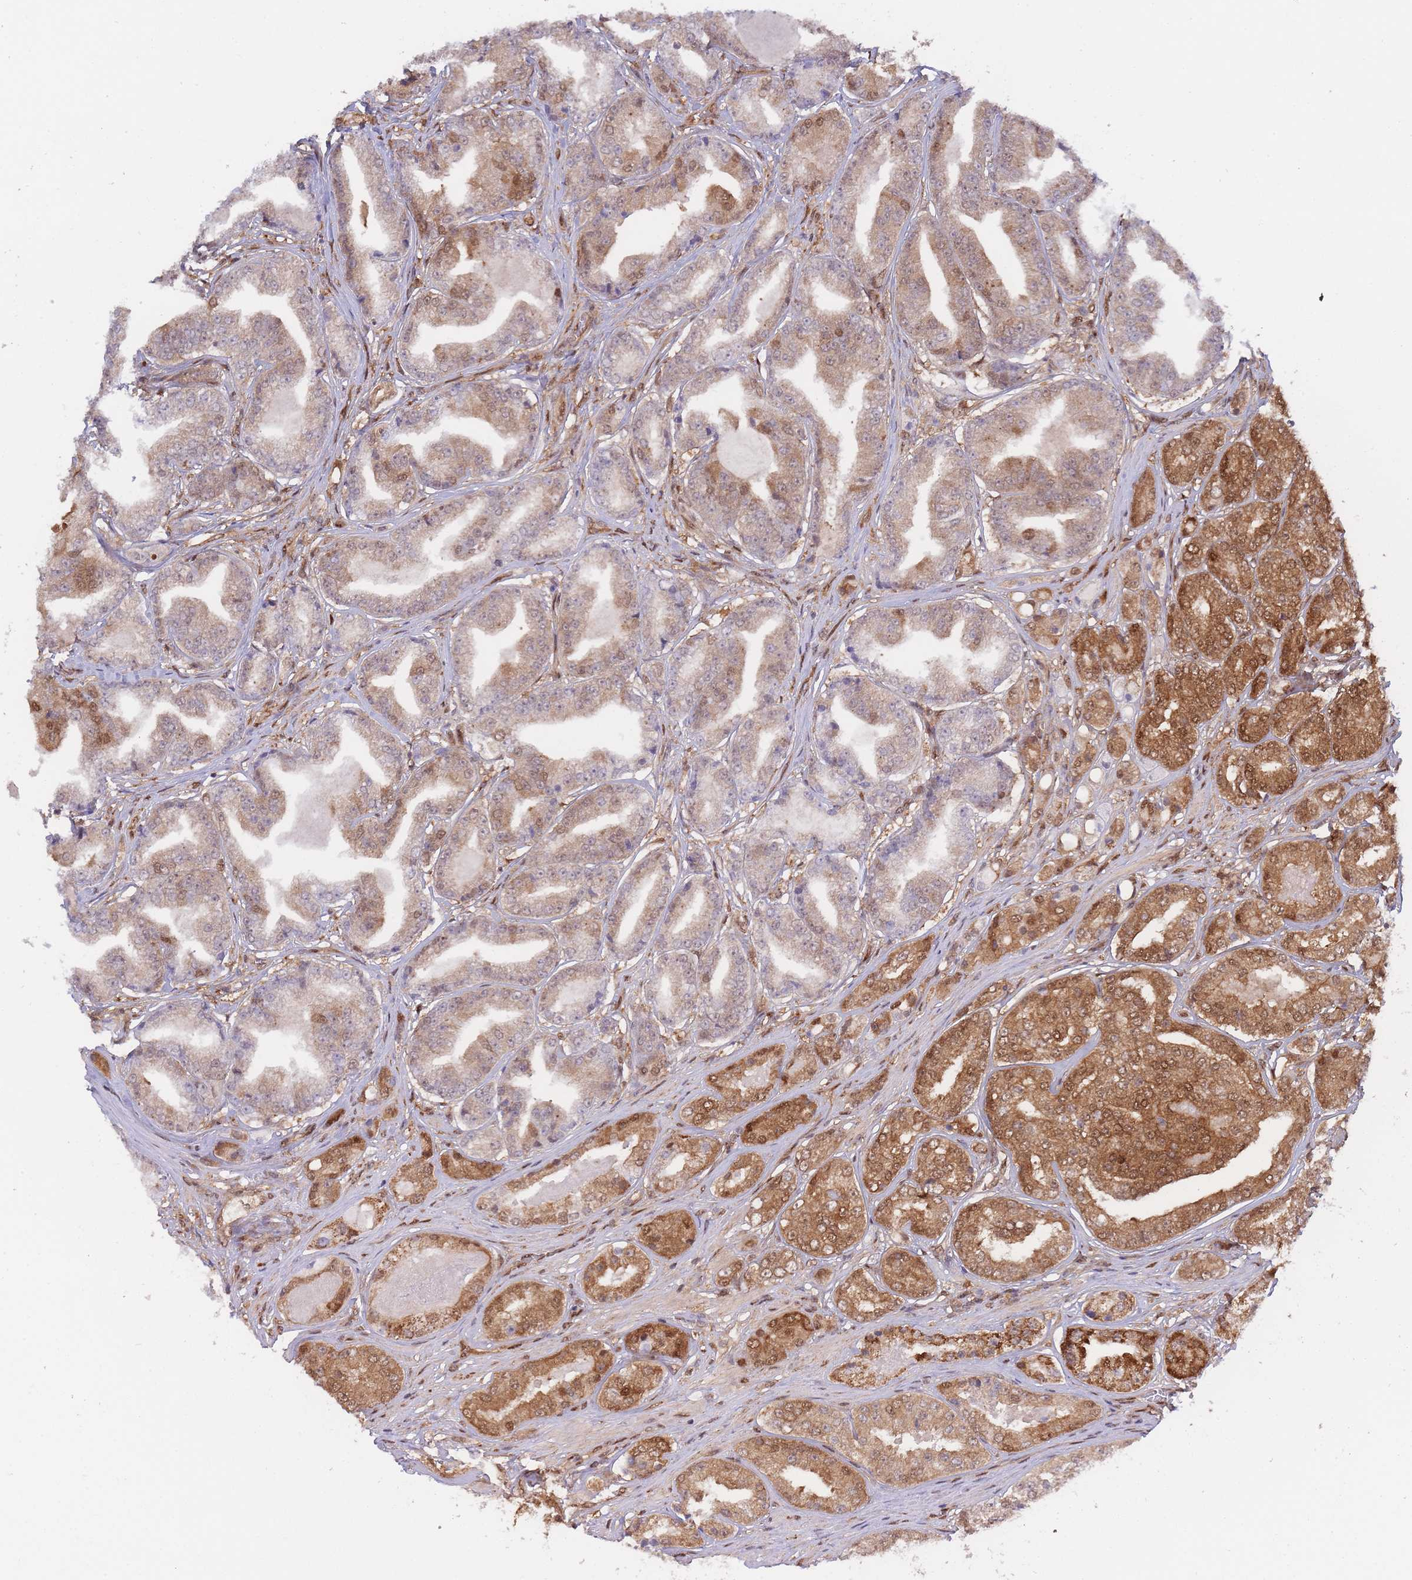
{"staining": {"intensity": "moderate", "quantity": ">75%", "location": "cytoplasmic/membranous,nuclear"}, "tissue": "prostate cancer", "cell_type": "Tumor cells", "image_type": "cancer", "snomed": [{"axis": "morphology", "description": "Adenocarcinoma, High grade"}, {"axis": "topography", "description": "Prostate"}], "caption": "IHC micrograph of neoplastic tissue: human prostate high-grade adenocarcinoma stained using immunohistochemistry (IHC) reveals medium levels of moderate protein expression localized specifically in the cytoplasmic/membranous and nuclear of tumor cells, appearing as a cytoplasmic/membranous and nuclear brown color.", "gene": "NSFL1C", "patient": {"sex": "male", "age": 63}}